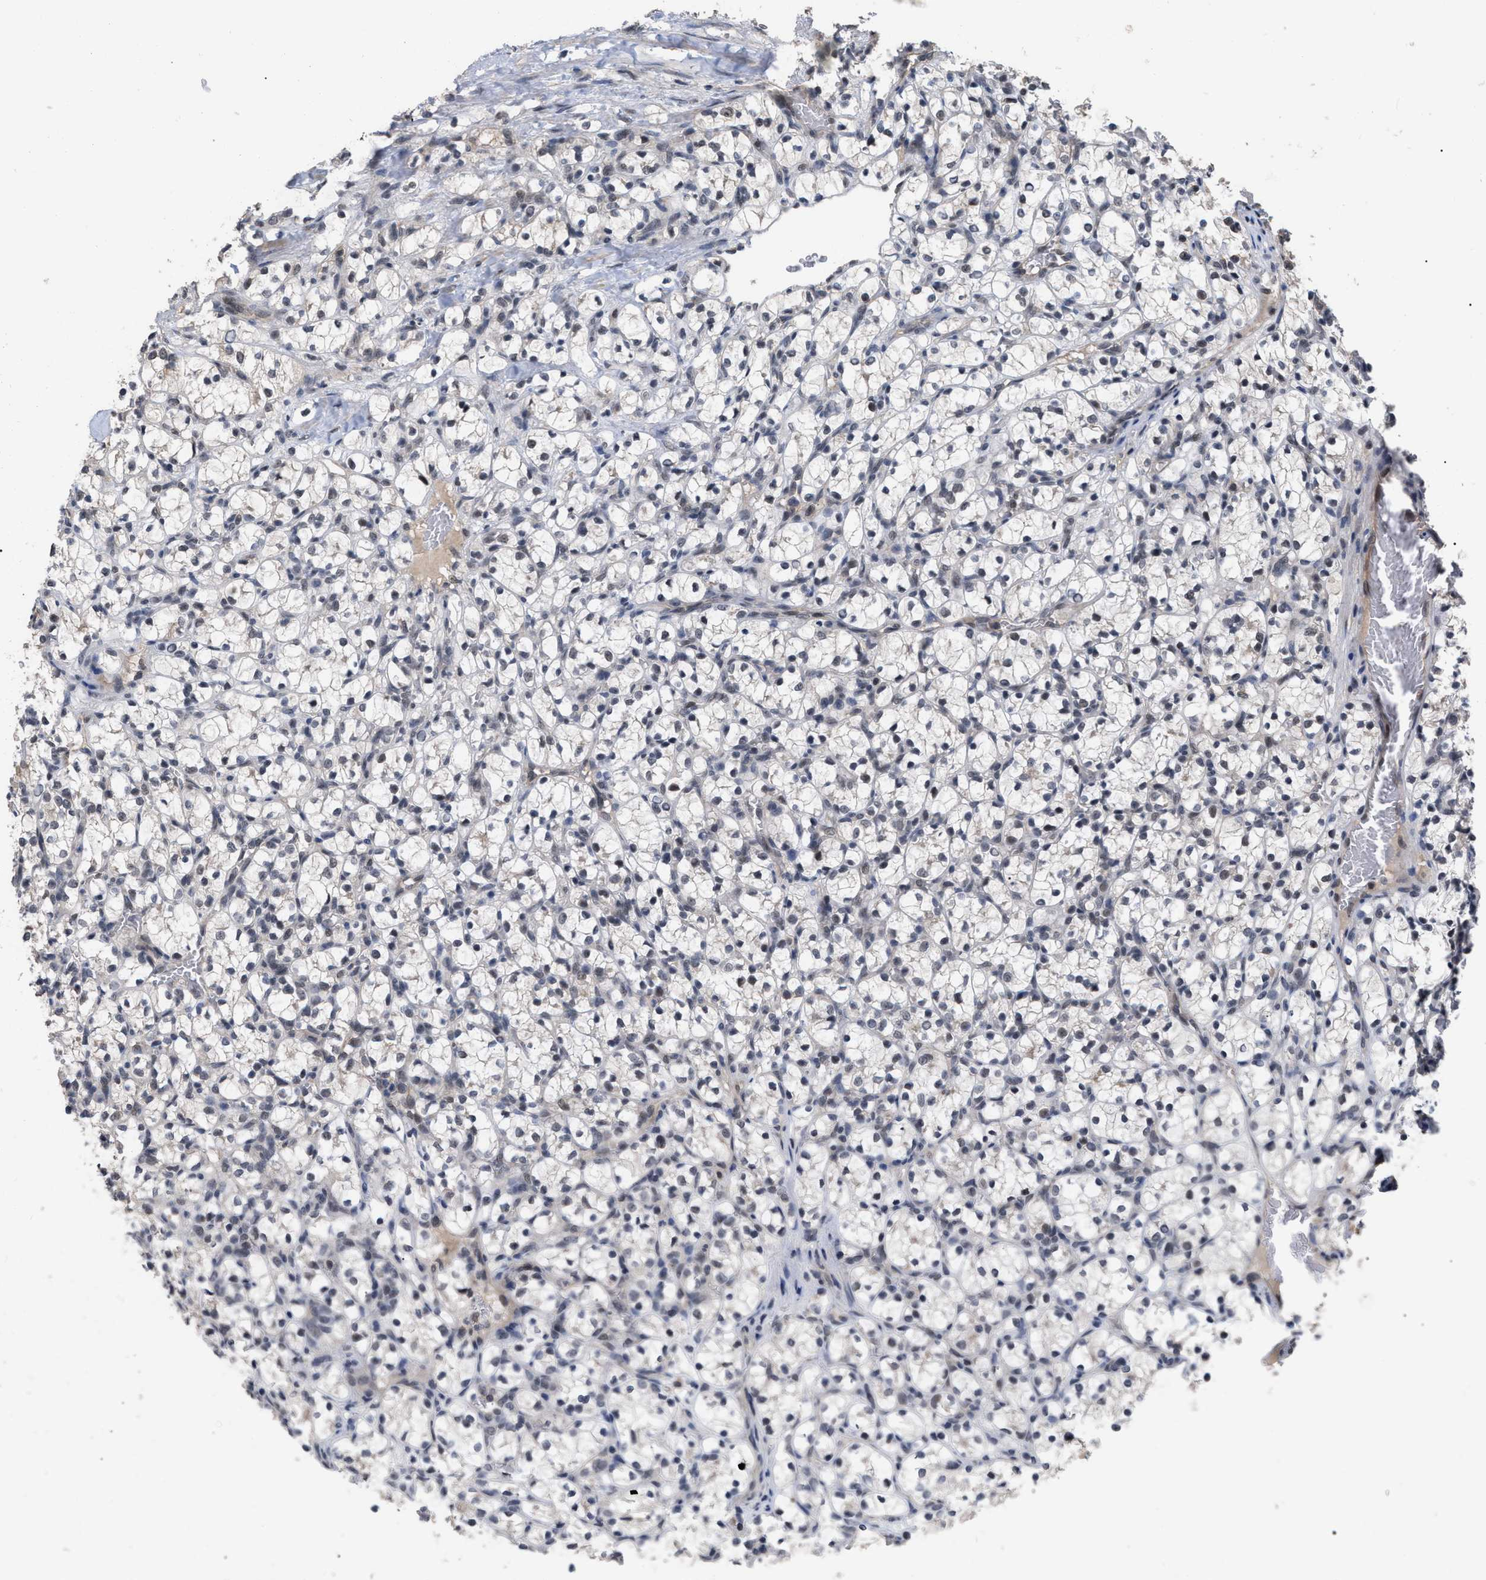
{"staining": {"intensity": "negative", "quantity": "none", "location": "none"}, "tissue": "renal cancer", "cell_type": "Tumor cells", "image_type": "cancer", "snomed": [{"axis": "morphology", "description": "Adenocarcinoma, NOS"}, {"axis": "topography", "description": "Kidney"}], "caption": "Micrograph shows no protein staining in tumor cells of renal cancer (adenocarcinoma) tissue.", "gene": "JAZF1", "patient": {"sex": "female", "age": 69}}